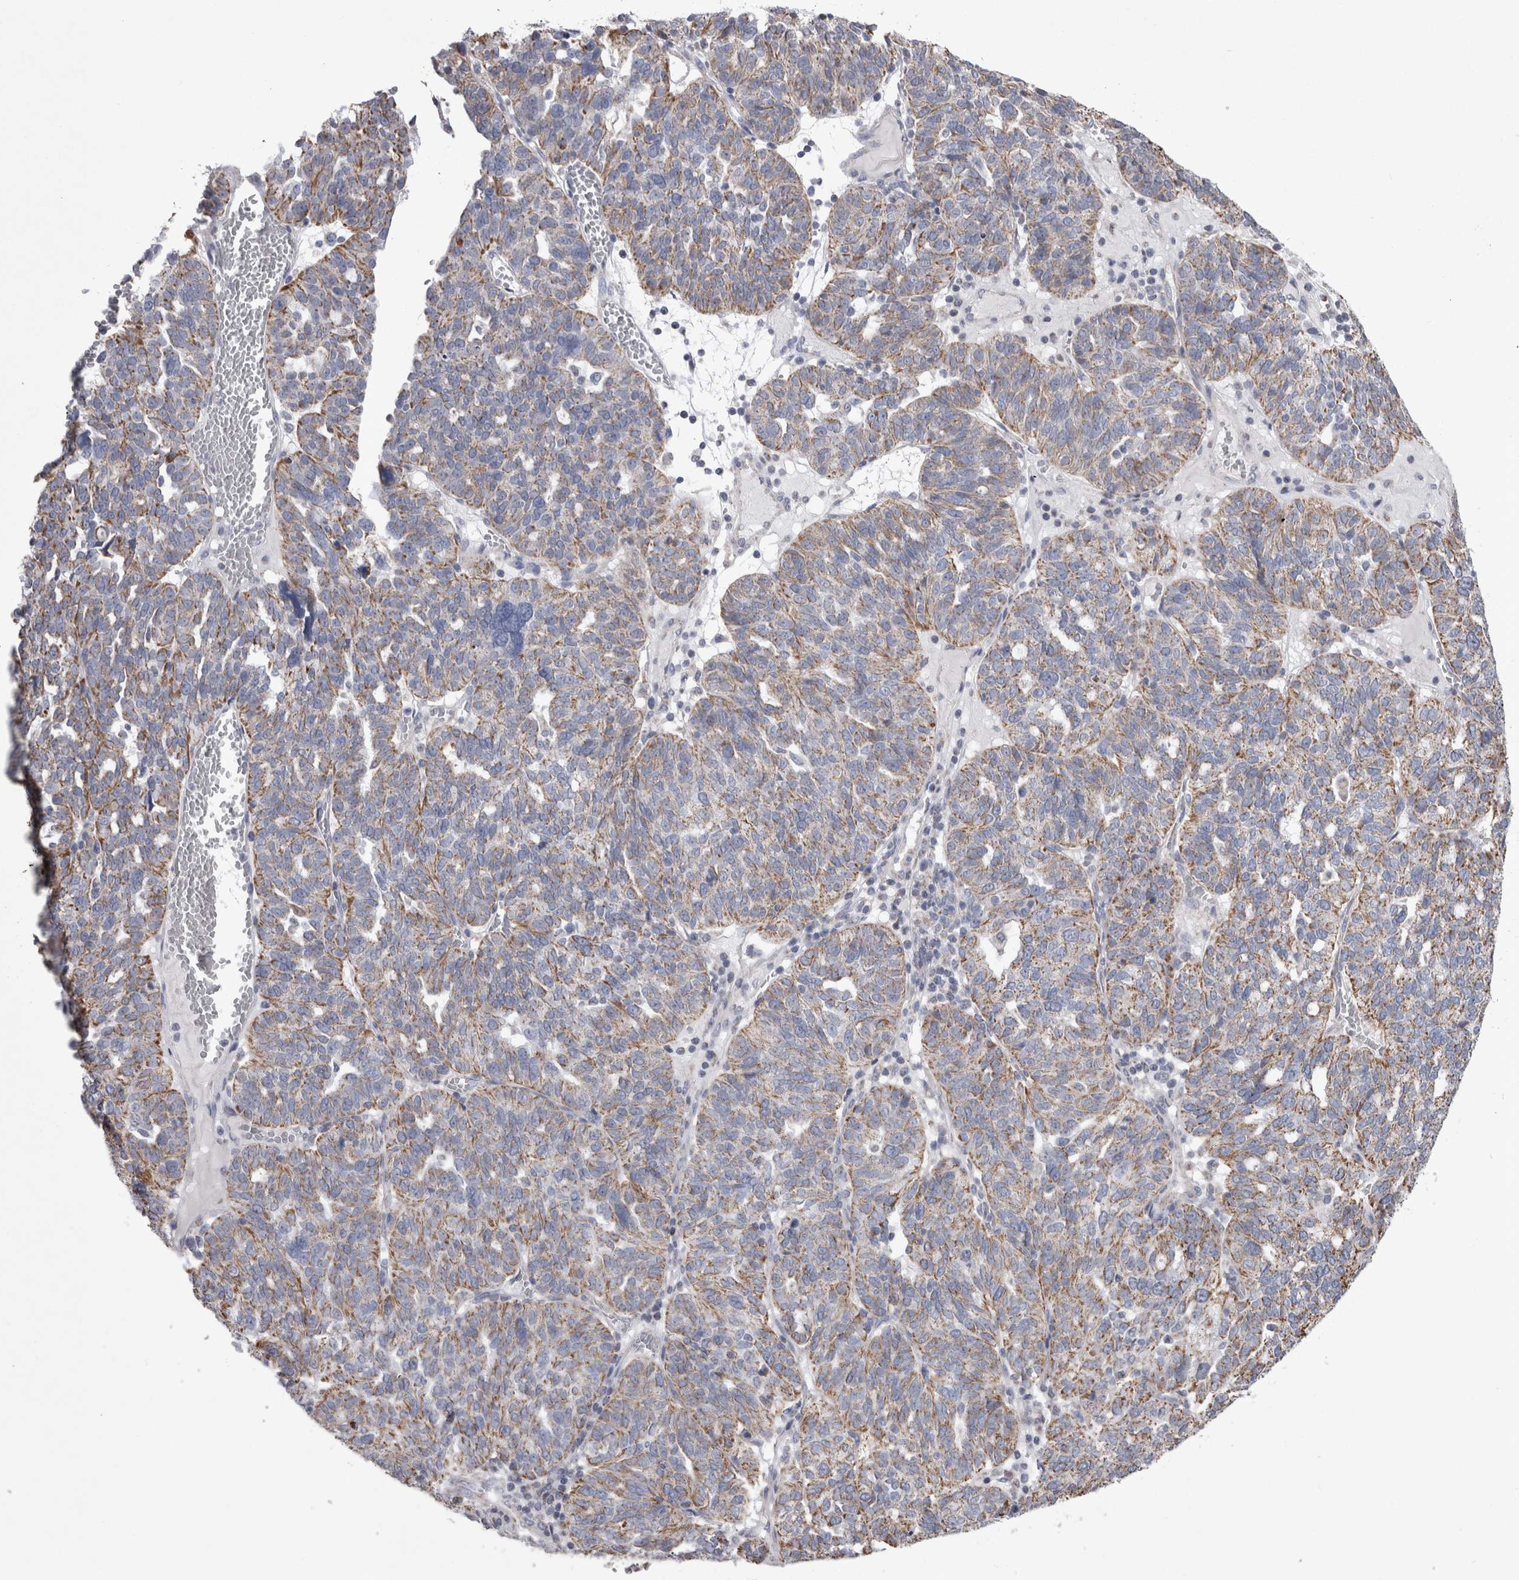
{"staining": {"intensity": "moderate", "quantity": ">75%", "location": "cytoplasmic/membranous"}, "tissue": "ovarian cancer", "cell_type": "Tumor cells", "image_type": "cancer", "snomed": [{"axis": "morphology", "description": "Cystadenocarcinoma, serous, NOS"}, {"axis": "topography", "description": "Ovary"}], "caption": "About >75% of tumor cells in serous cystadenocarcinoma (ovarian) show moderate cytoplasmic/membranous protein staining as visualized by brown immunohistochemical staining.", "gene": "HDHD3", "patient": {"sex": "female", "age": 59}}